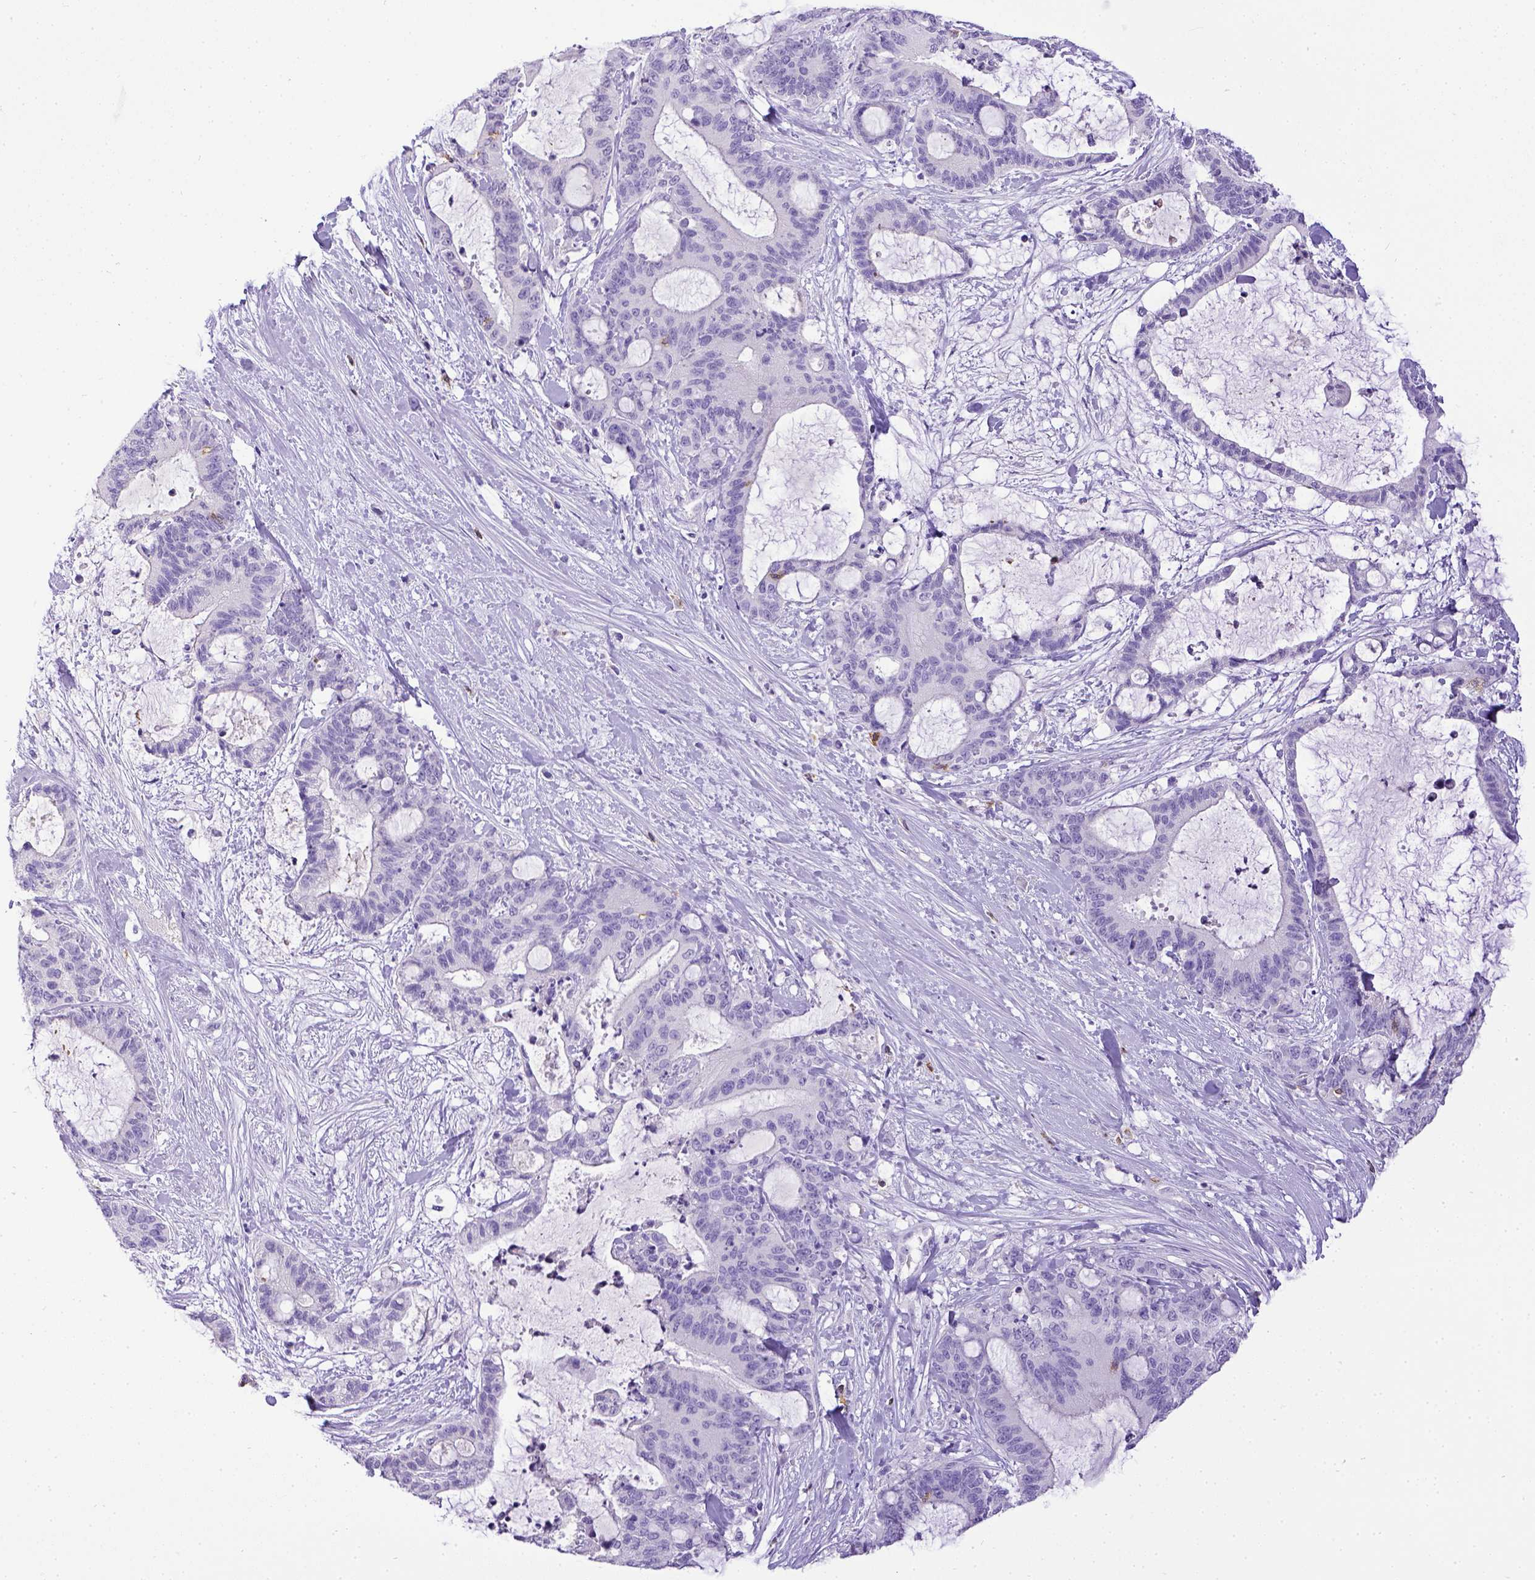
{"staining": {"intensity": "negative", "quantity": "none", "location": "none"}, "tissue": "liver cancer", "cell_type": "Tumor cells", "image_type": "cancer", "snomed": [{"axis": "morphology", "description": "Cholangiocarcinoma"}, {"axis": "topography", "description": "Liver"}], "caption": "Immunohistochemistry (IHC) of human cholangiocarcinoma (liver) reveals no positivity in tumor cells. (DAB immunohistochemistry (IHC) with hematoxylin counter stain).", "gene": "CD3E", "patient": {"sex": "female", "age": 73}}